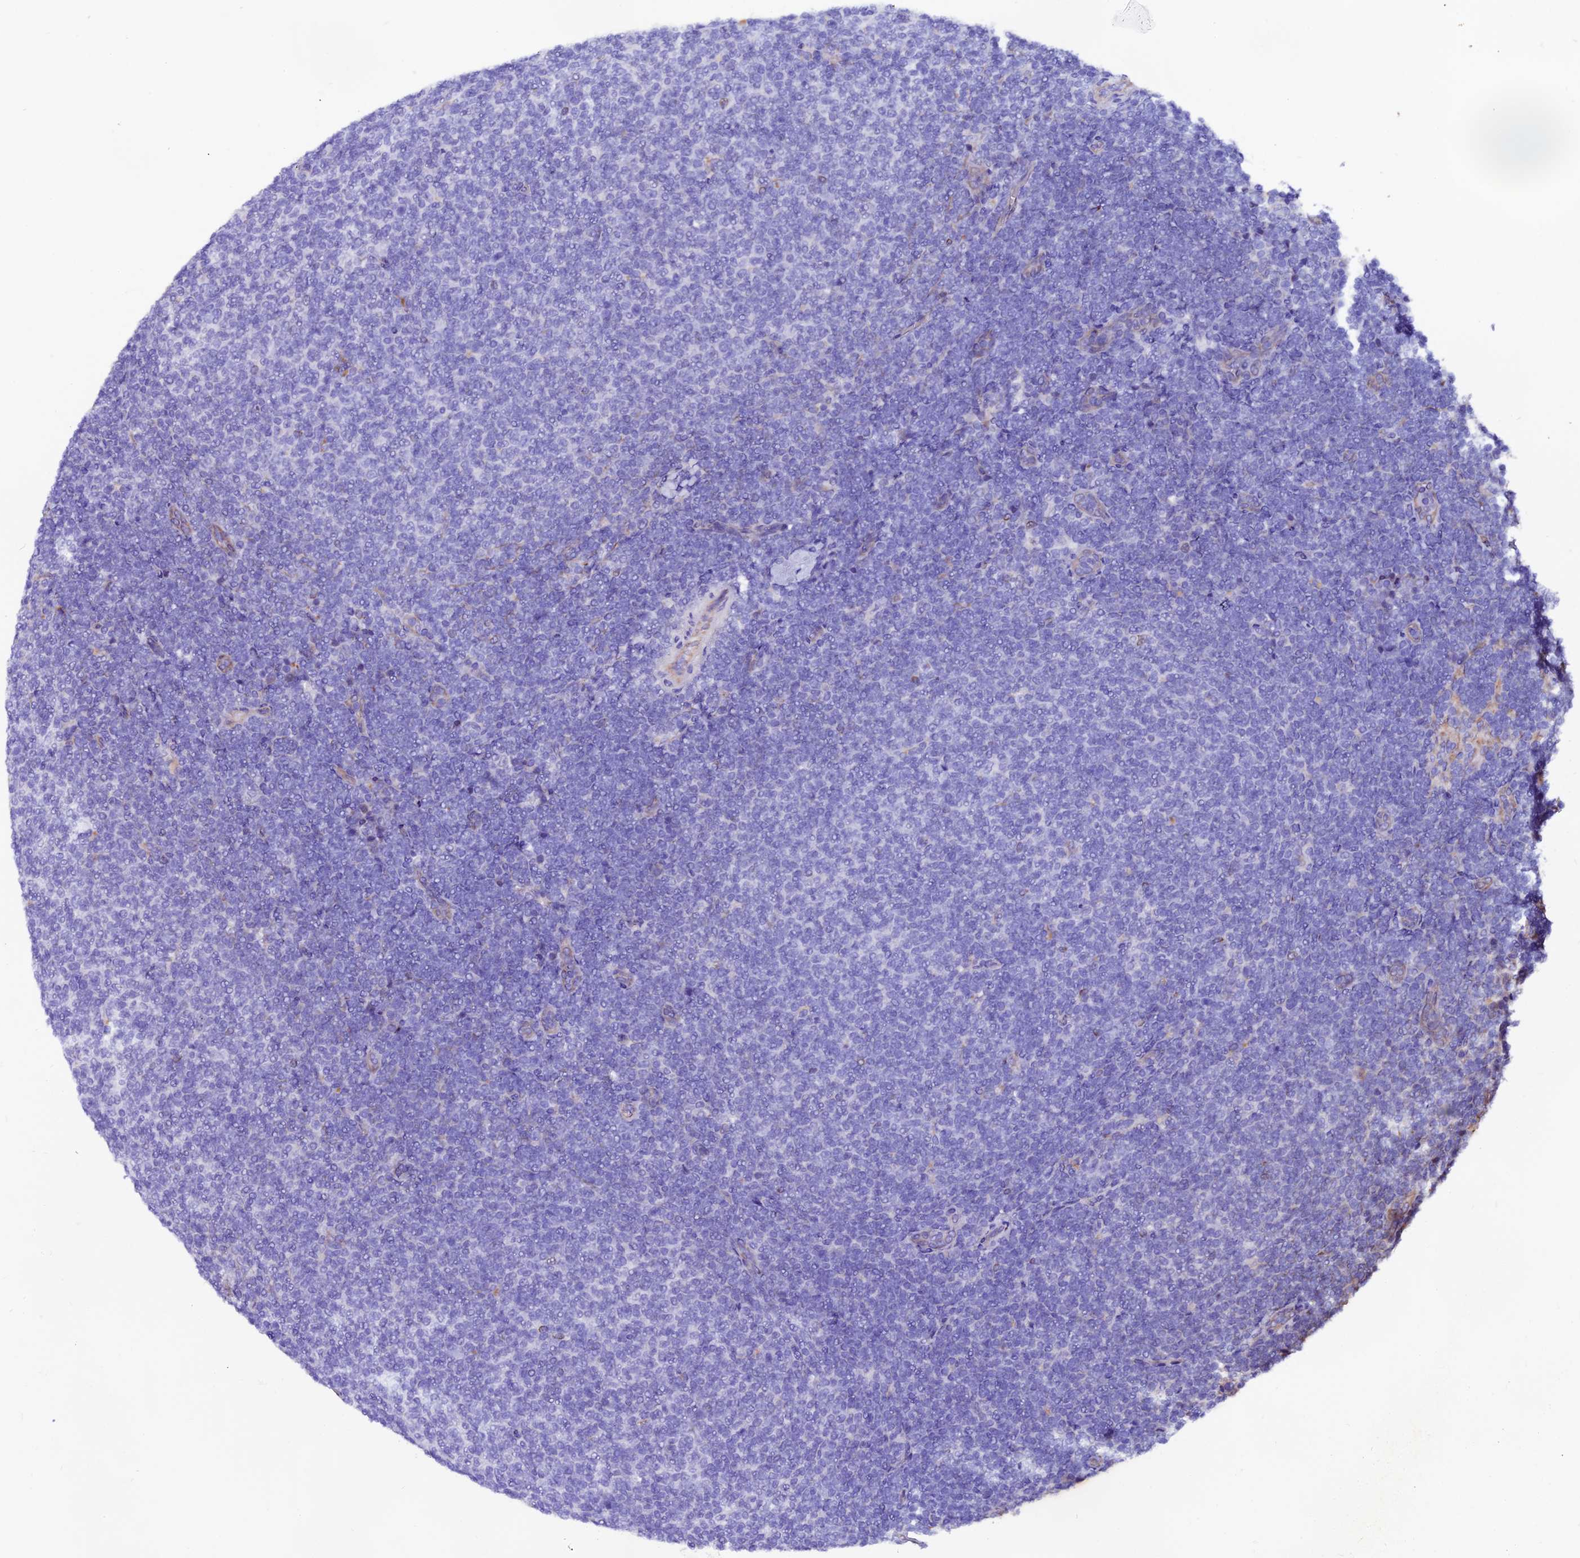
{"staining": {"intensity": "negative", "quantity": "none", "location": "none"}, "tissue": "lymphoma", "cell_type": "Tumor cells", "image_type": "cancer", "snomed": [{"axis": "morphology", "description": "Malignant lymphoma, non-Hodgkin's type, Low grade"}, {"axis": "topography", "description": "Lymph node"}], "caption": "Malignant lymphoma, non-Hodgkin's type (low-grade) was stained to show a protein in brown. There is no significant staining in tumor cells. (IHC, brightfield microscopy, high magnification).", "gene": "CLN5", "patient": {"sex": "male", "age": 66}}